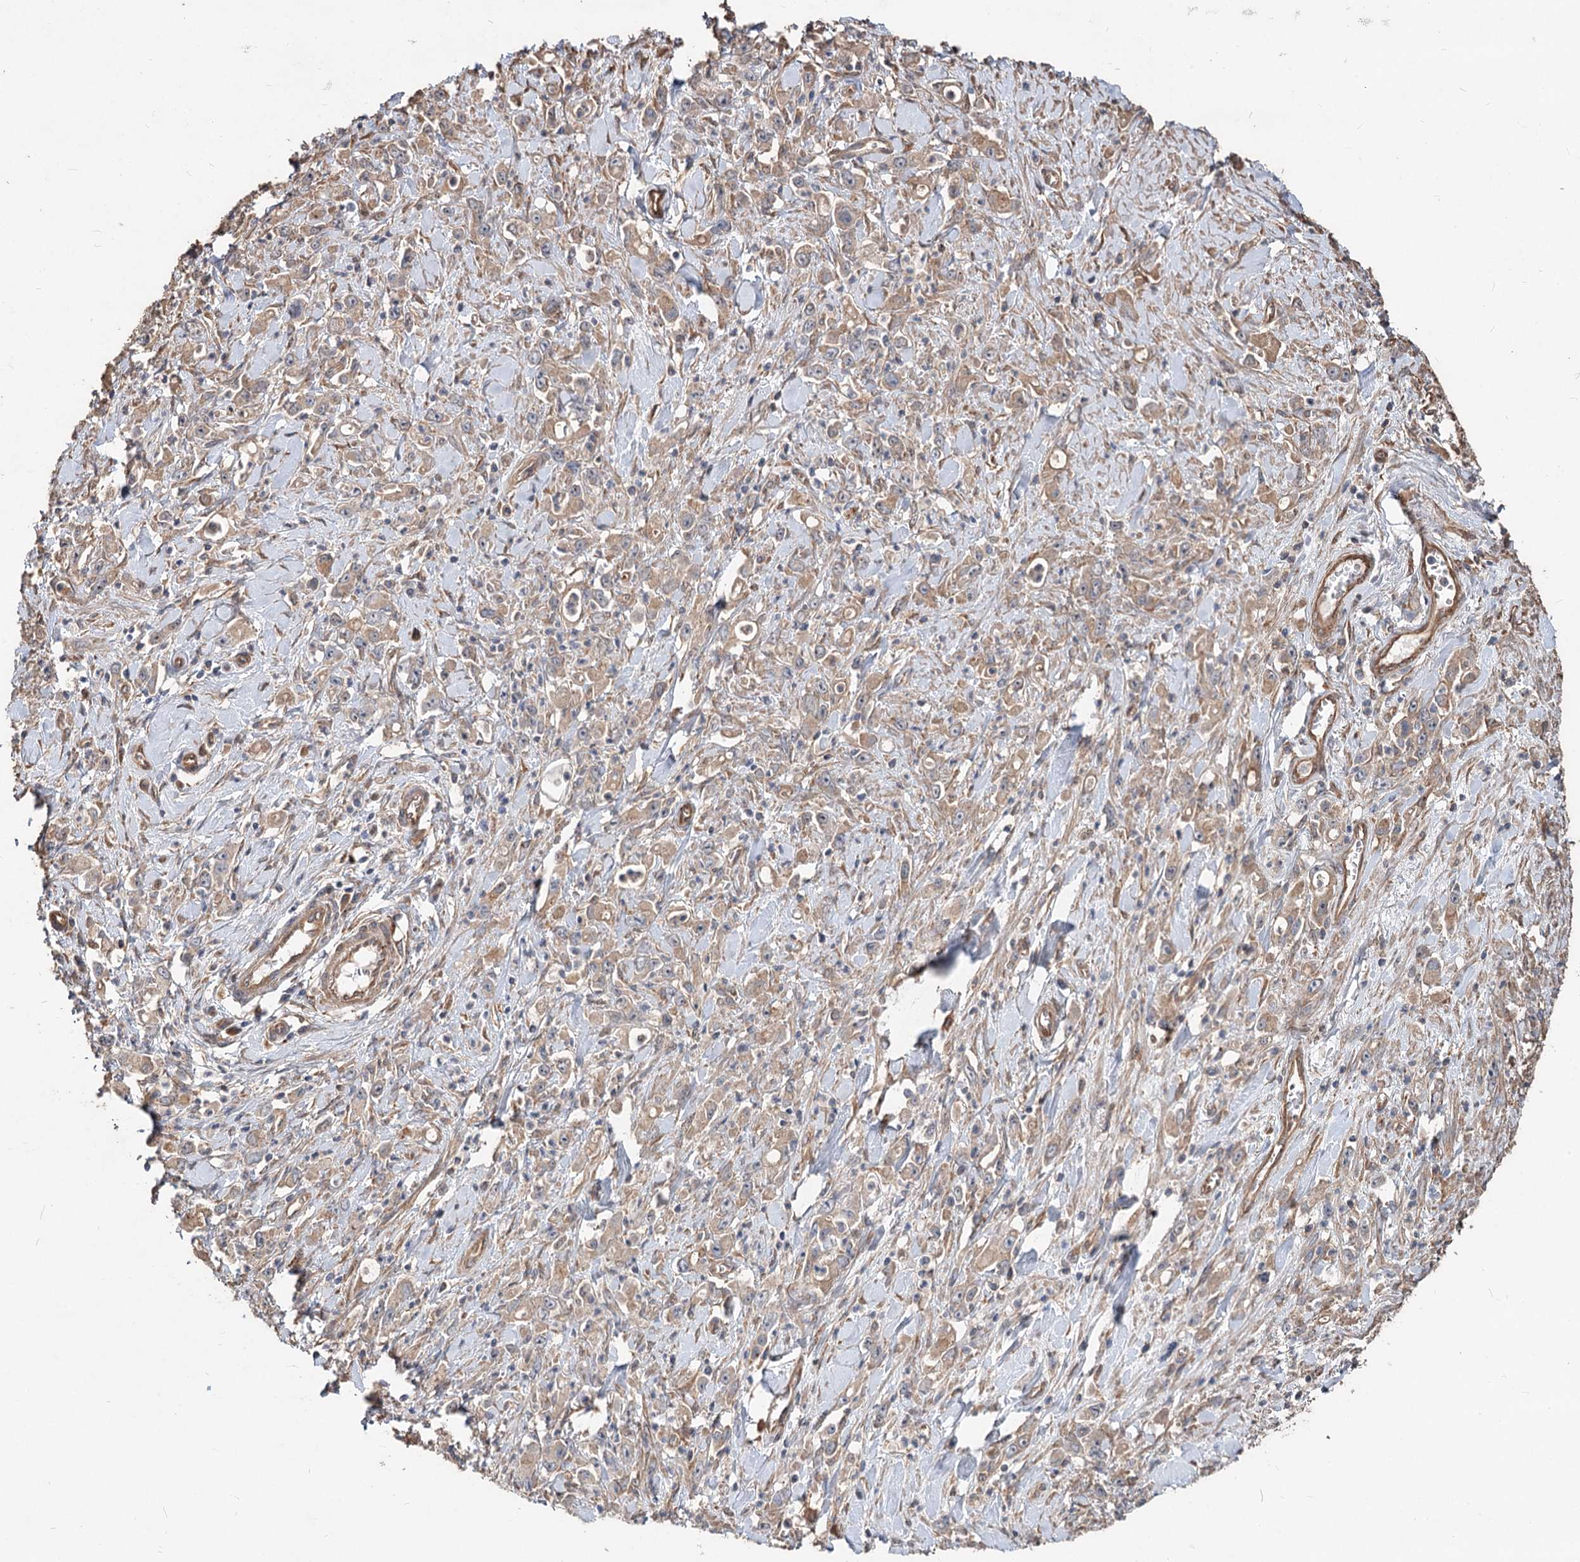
{"staining": {"intensity": "moderate", "quantity": ">75%", "location": "cytoplasmic/membranous"}, "tissue": "stomach cancer", "cell_type": "Tumor cells", "image_type": "cancer", "snomed": [{"axis": "morphology", "description": "Adenocarcinoma, NOS"}, {"axis": "topography", "description": "Stomach, lower"}], "caption": "Immunohistochemical staining of adenocarcinoma (stomach) demonstrates moderate cytoplasmic/membranous protein positivity in about >75% of tumor cells.", "gene": "SPART", "patient": {"sex": "female", "age": 43}}